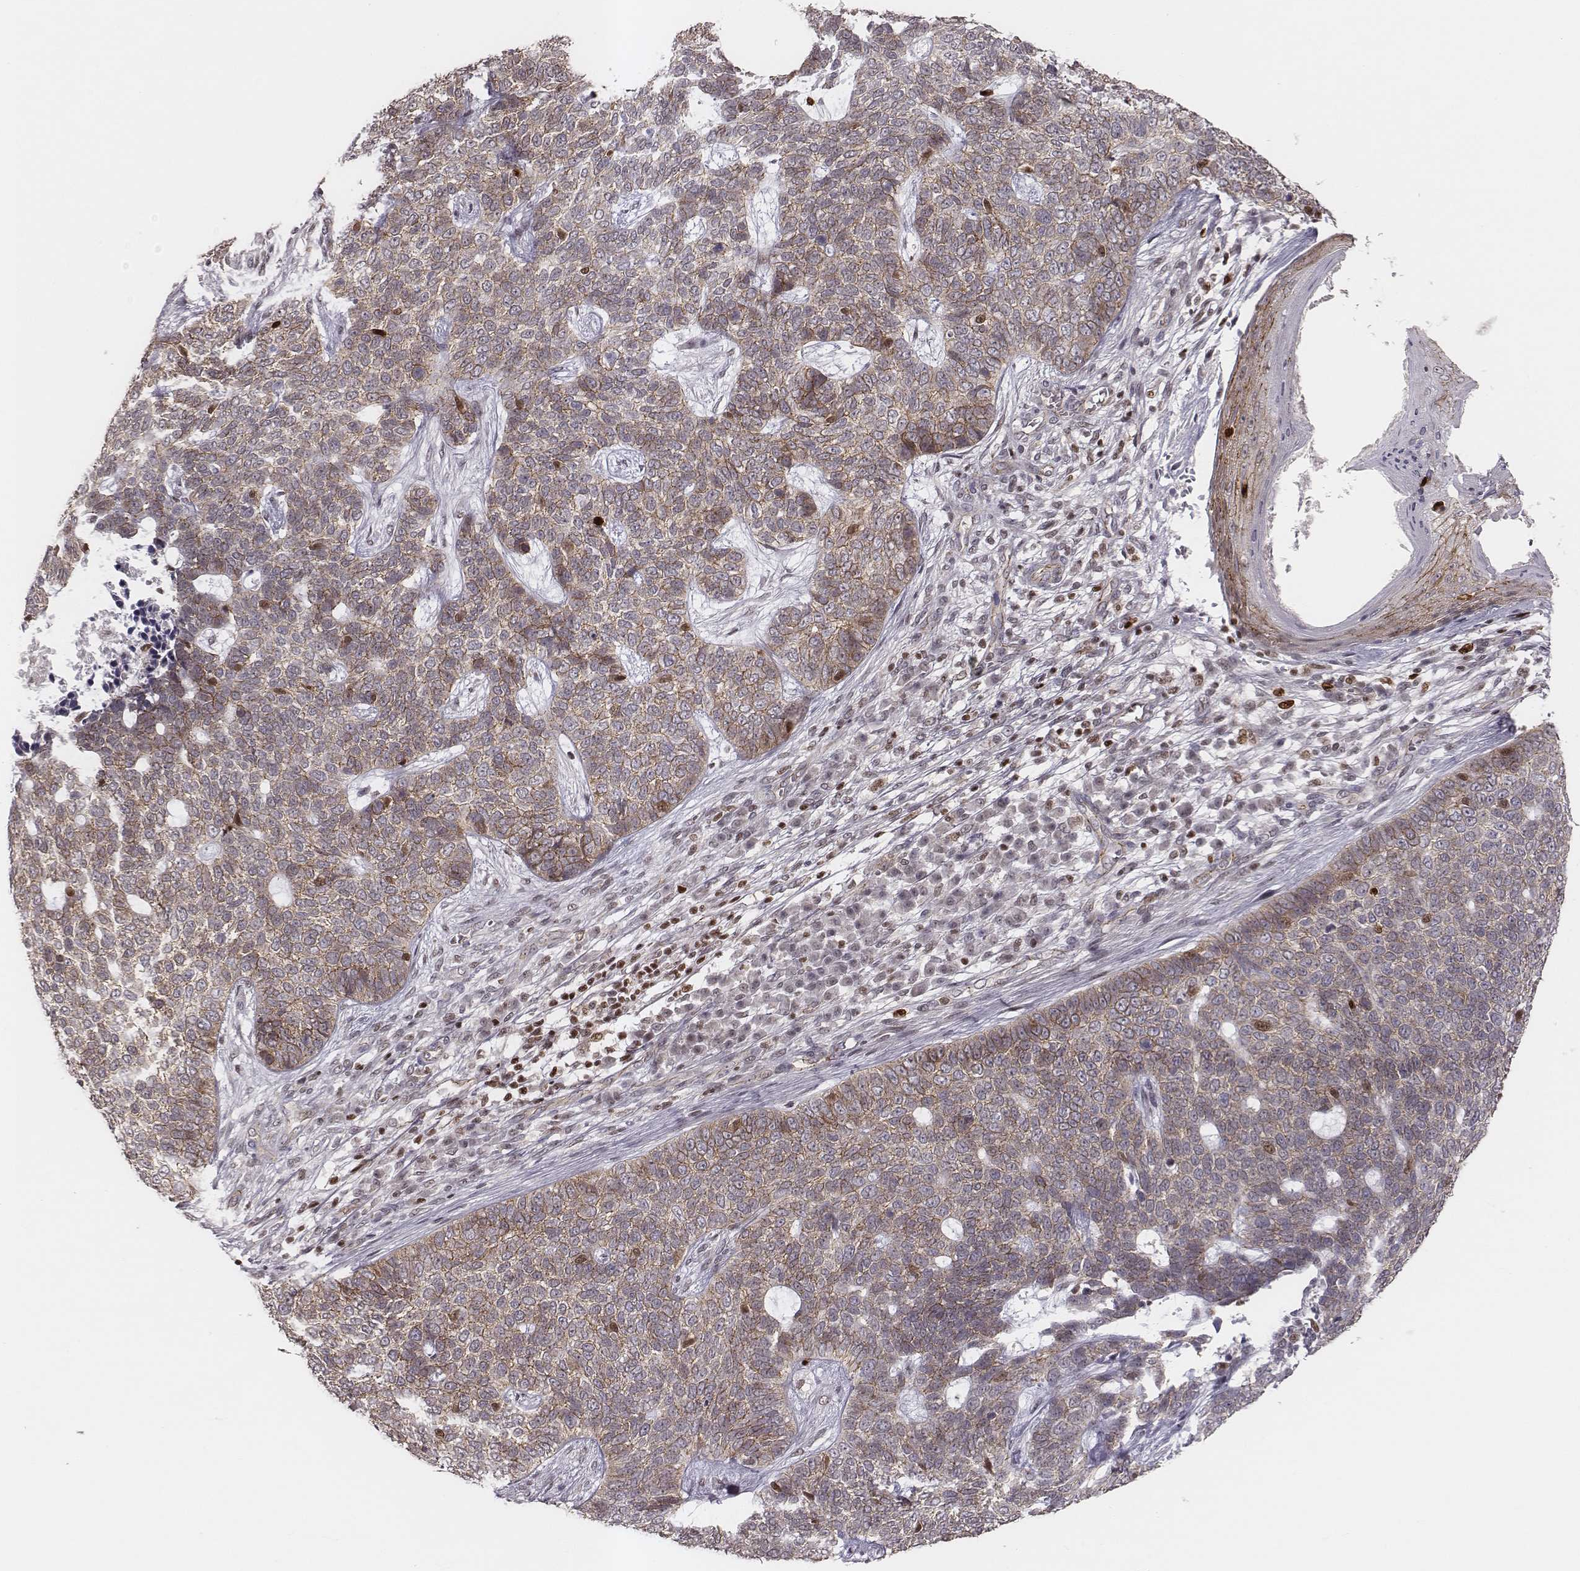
{"staining": {"intensity": "weak", "quantity": ">75%", "location": "cytoplasmic/membranous"}, "tissue": "skin cancer", "cell_type": "Tumor cells", "image_type": "cancer", "snomed": [{"axis": "morphology", "description": "Basal cell carcinoma"}, {"axis": "topography", "description": "Skin"}], "caption": "The histopathology image displays a brown stain indicating the presence of a protein in the cytoplasmic/membranous of tumor cells in basal cell carcinoma (skin).", "gene": "WDR59", "patient": {"sex": "female", "age": 69}}